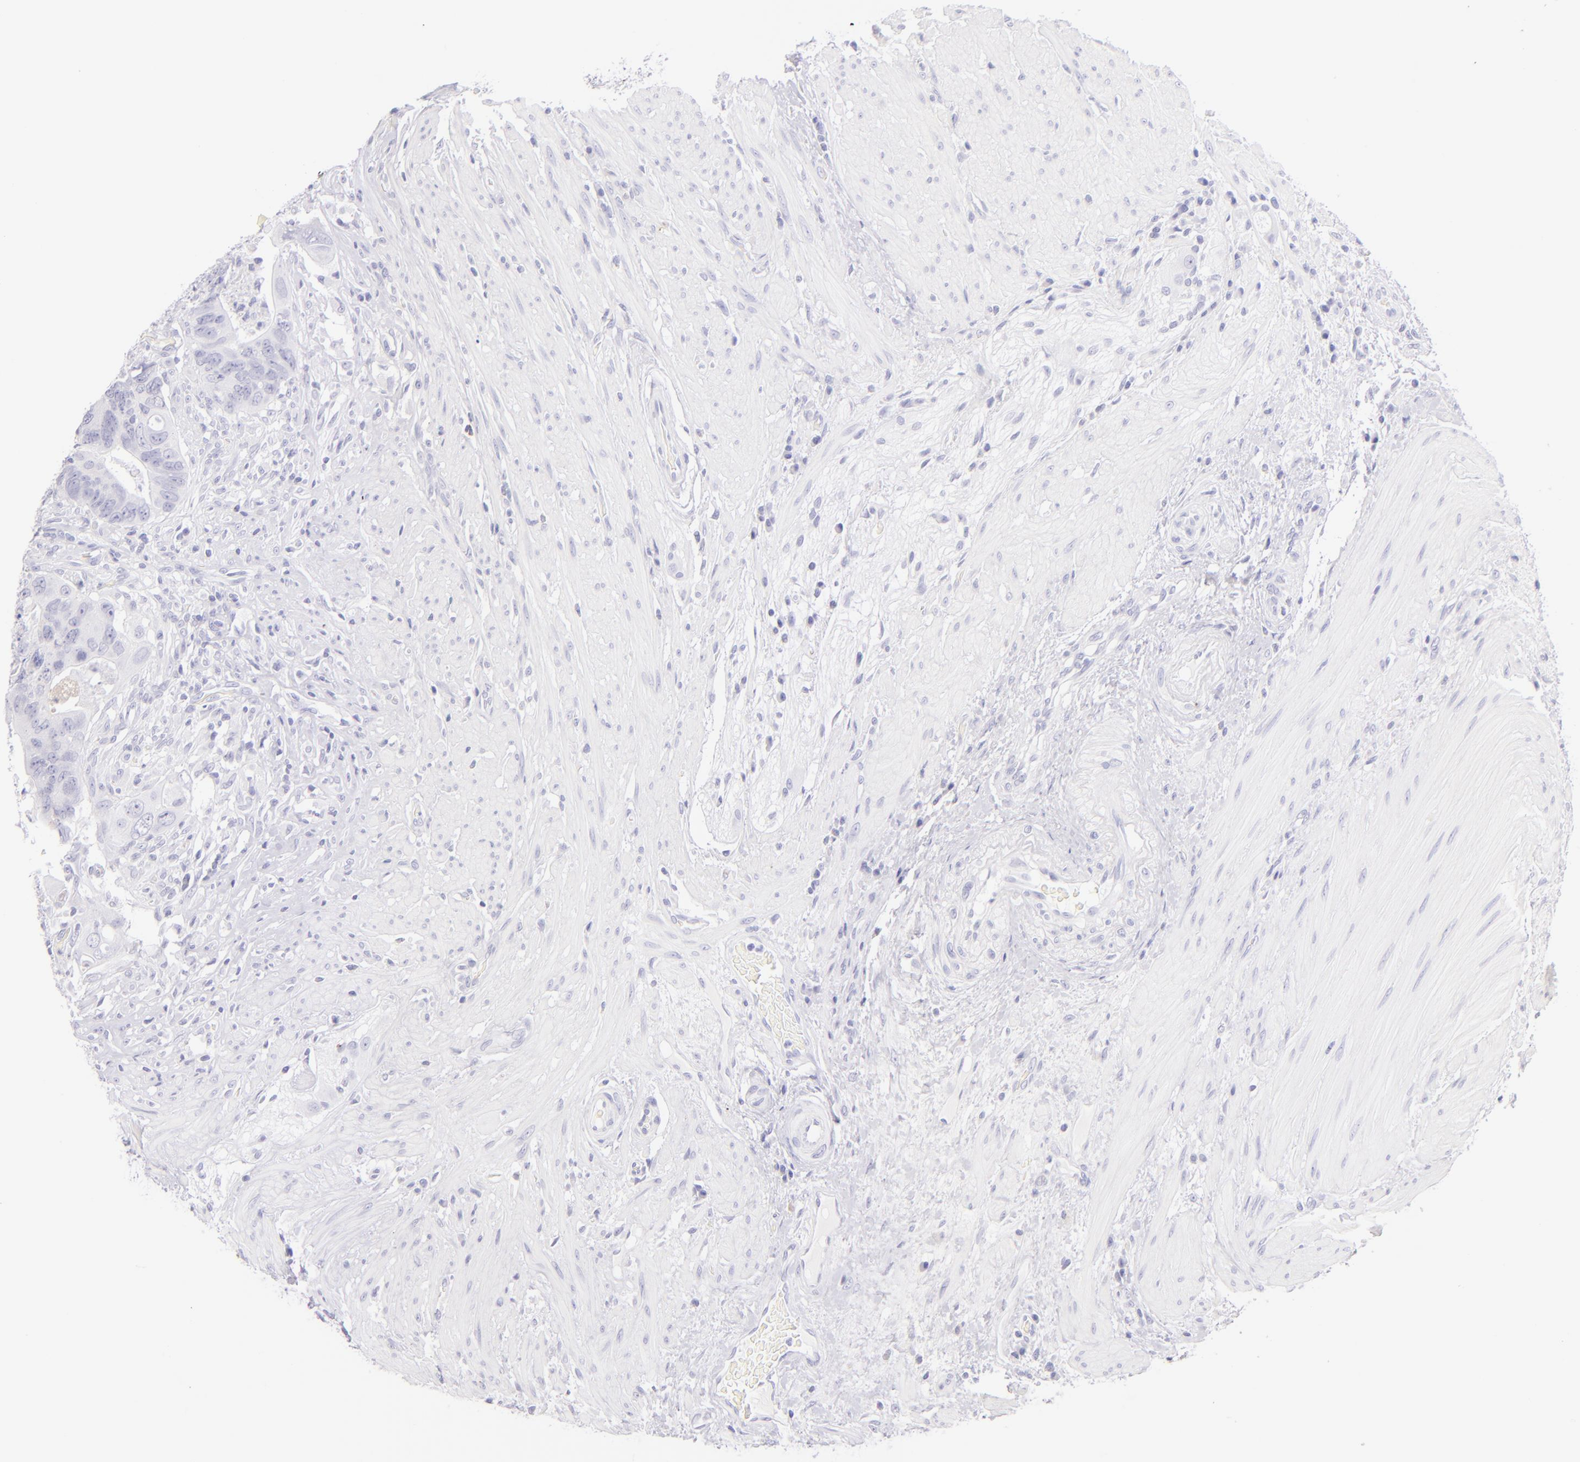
{"staining": {"intensity": "negative", "quantity": "none", "location": "none"}, "tissue": "colorectal cancer", "cell_type": "Tumor cells", "image_type": "cancer", "snomed": [{"axis": "morphology", "description": "Adenocarcinoma, NOS"}, {"axis": "topography", "description": "Rectum"}], "caption": "IHC of human colorectal cancer (adenocarcinoma) exhibits no staining in tumor cells. The staining is performed using DAB (3,3'-diaminobenzidine) brown chromogen with nuclei counter-stained in using hematoxylin.", "gene": "SDC1", "patient": {"sex": "male", "age": 53}}